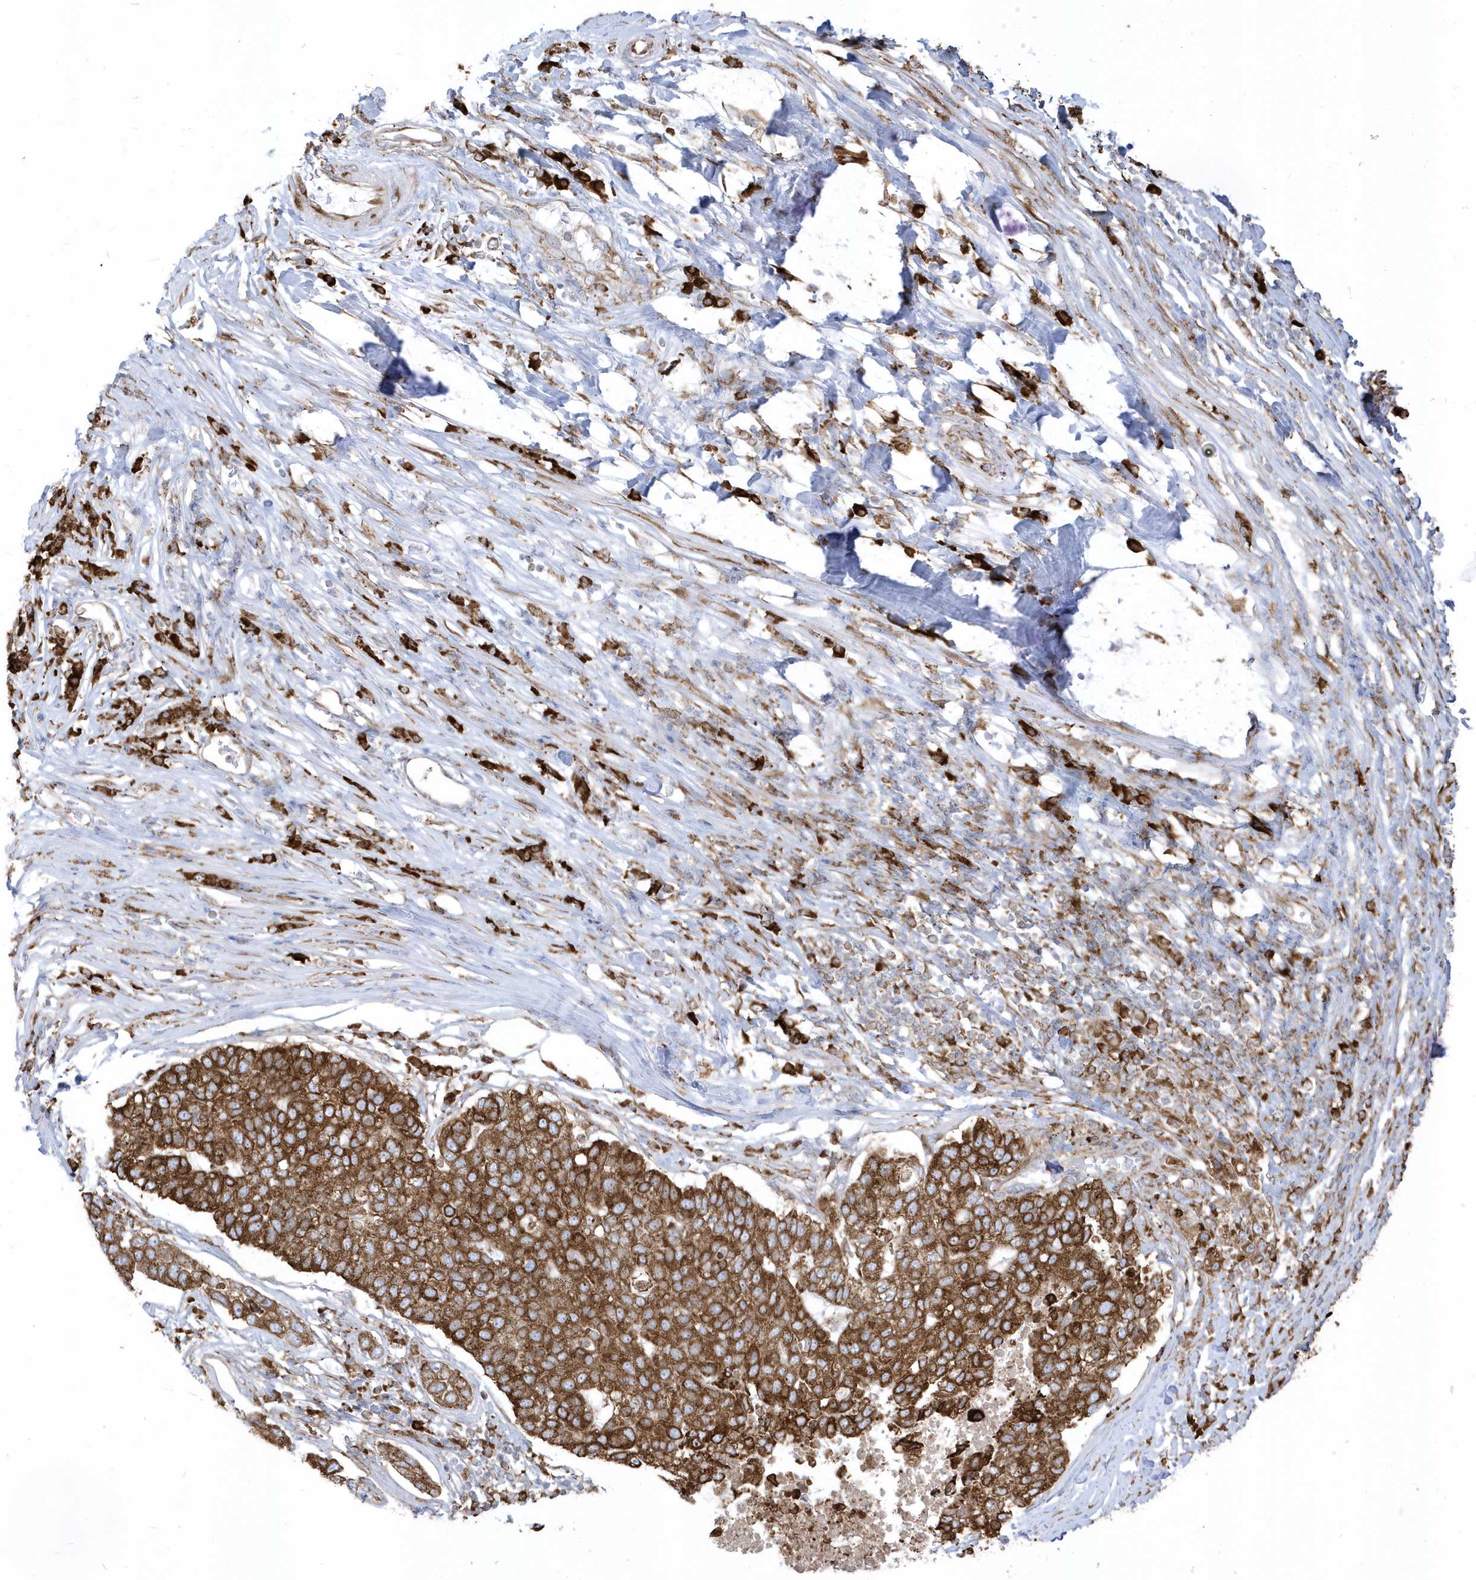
{"staining": {"intensity": "strong", "quantity": ">75%", "location": "cytoplasmic/membranous"}, "tissue": "pancreatic cancer", "cell_type": "Tumor cells", "image_type": "cancer", "snomed": [{"axis": "morphology", "description": "Adenocarcinoma, NOS"}, {"axis": "topography", "description": "Pancreas"}], "caption": "The immunohistochemical stain labels strong cytoplasmic/membranous positivity in tumor cells of pancreatic cancer (adenocarcinoma) tissue. (brown staining indicates protein expression, while blue staining denotes nuclei).", "gene": "PDIA6", "patient": {"sex": "female", "age": 61}}